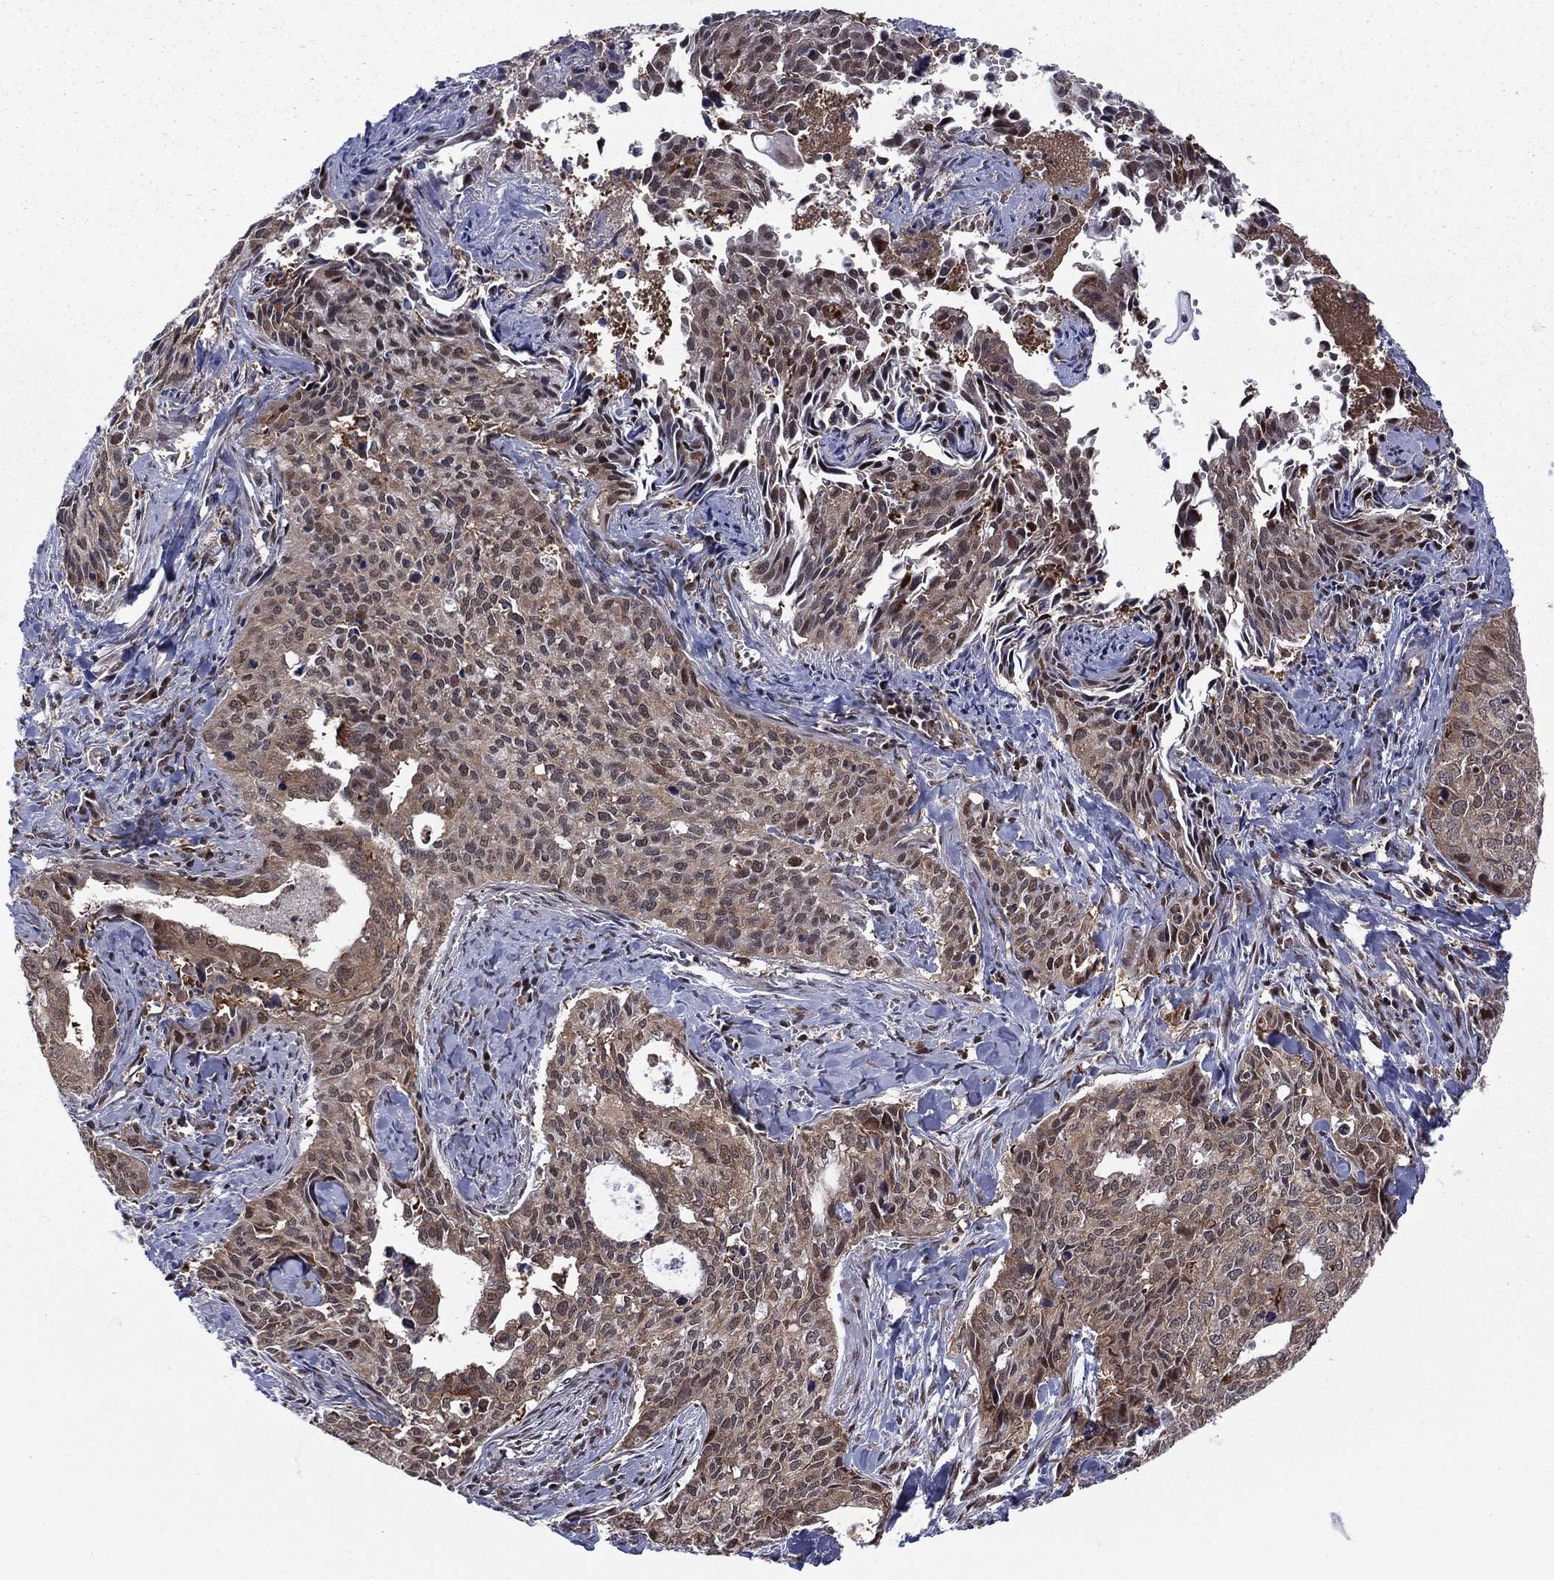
{"staining": {"intensity": "weak", "quantity": "<25%", "location": "cytoplasmic/membranous"}, "tissue": "cervical cancer", "cell_type": "Tumor cells", "image_type": "cancer", "snomed": [{"axis": "morphology", "description": "Squamous cell carcinoma, NOS"}, {"axis": "topography", "description": "Cervix"}], "caption": "Immunohistochemical staining of cervical cancer reveals no significant staining in tumor cells. (Stains: DAB (3,3'-diaminobenzidine) immunohistochemistry with hematoxylin counter stain, Microscopy: brightfield microscopy at high magnification).", "gene": "PSMD2", "patient": {"sex": "female", "age": 29}}